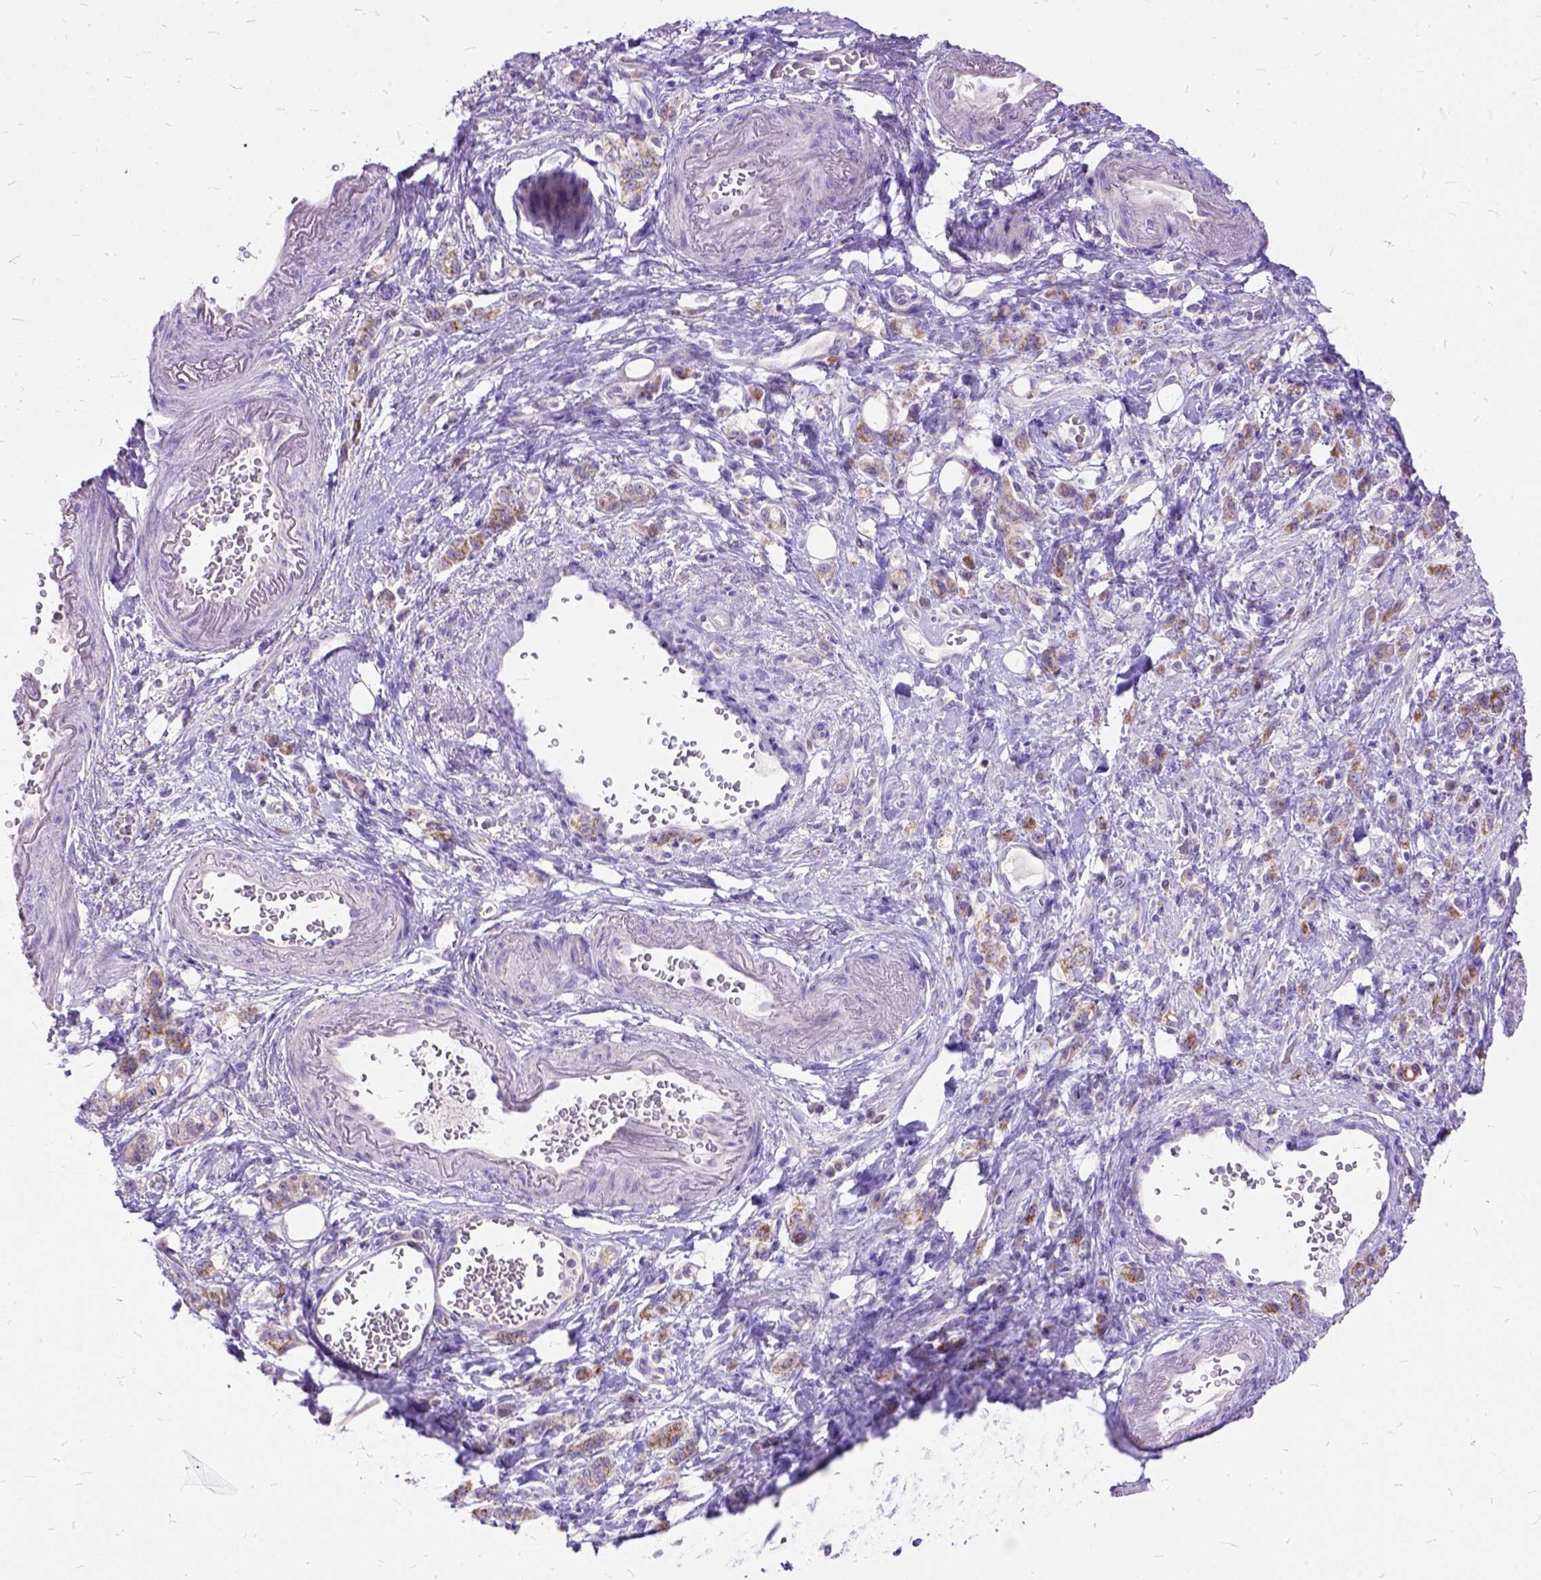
{"staining": {"intensity": "moderate", "quantity": ">75%", "location": "cytoplasmic/membranous"}, "tissue": "stomach cancer", "cell_type": "Tumor cells", "image_type": "cancer", "snomed": [{"axis": "morphology", "description": "Adenocarcinoma, NOS"}, {"axis": "topography", "description": "Stomach"}], "caption": "Immunohistochemical staining of human stomach cancer reveals medium levels of moderate cytoplasmic/membranous protein staining in about >75% of tumor cells. Nuclei are stained in blue.", "gene": "CTAG2", "patient": {"sex": "male", "age": 77}}